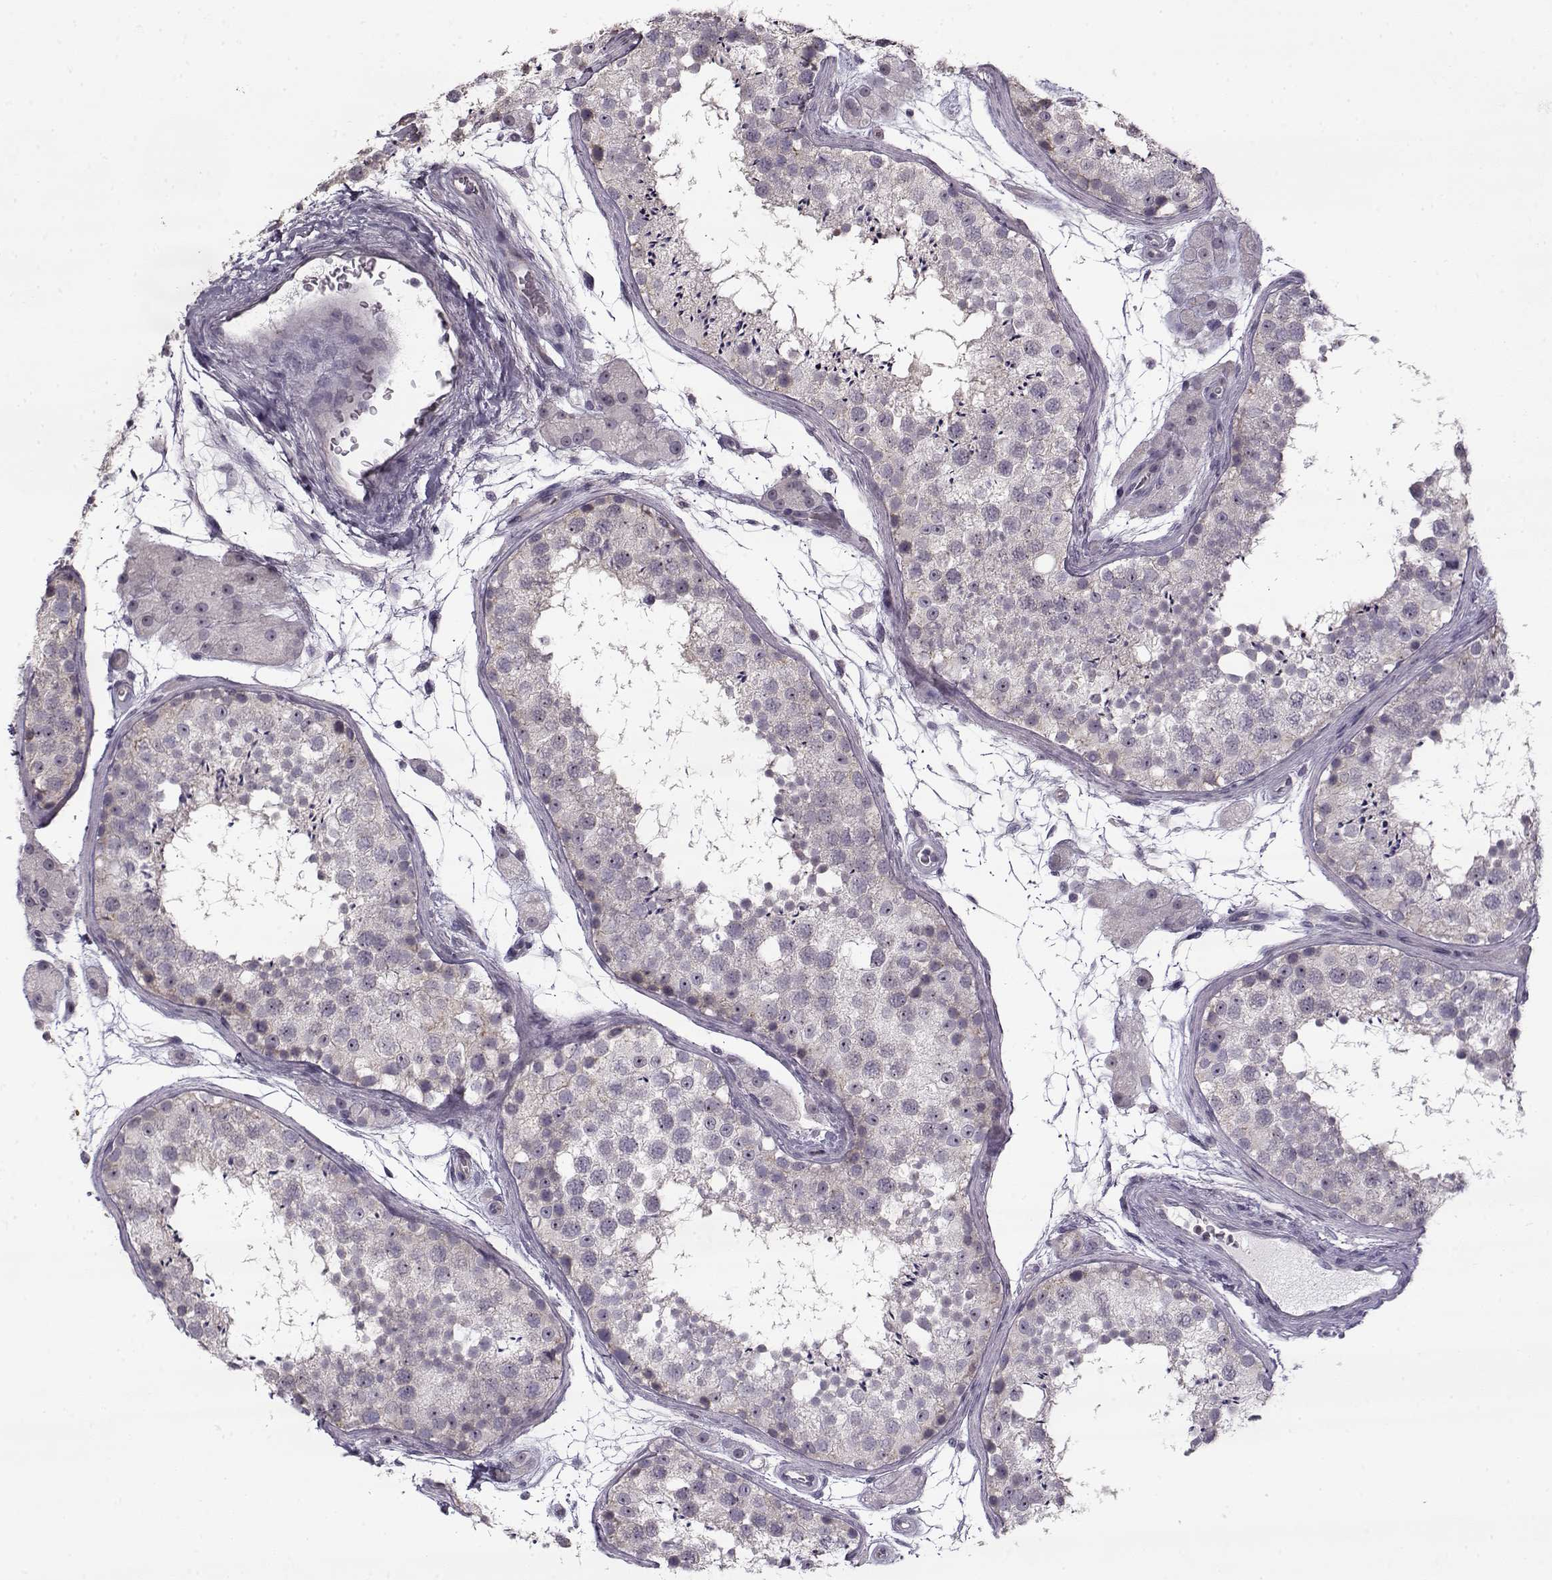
{"staining": {"intensity": "negative", "quantity": "none", "location": "none"}, "tissue": "testis", "cell_type": "Cells in seminiferous ducts", "image_type": "normal", "snomed": [{"axis": "morphology", "description": "Normal tissue, NOS"}, {"axis": "topography", "description": "Testis"}], "caption": "High power microscopy image of an immunohistochemistry (IHC) photomicrograph of unremarkable testis, revealing no significant expression in cells in seminiferous ducts.", "gene": "PNMT", "patient": {"sex": "male", "age": 41}}